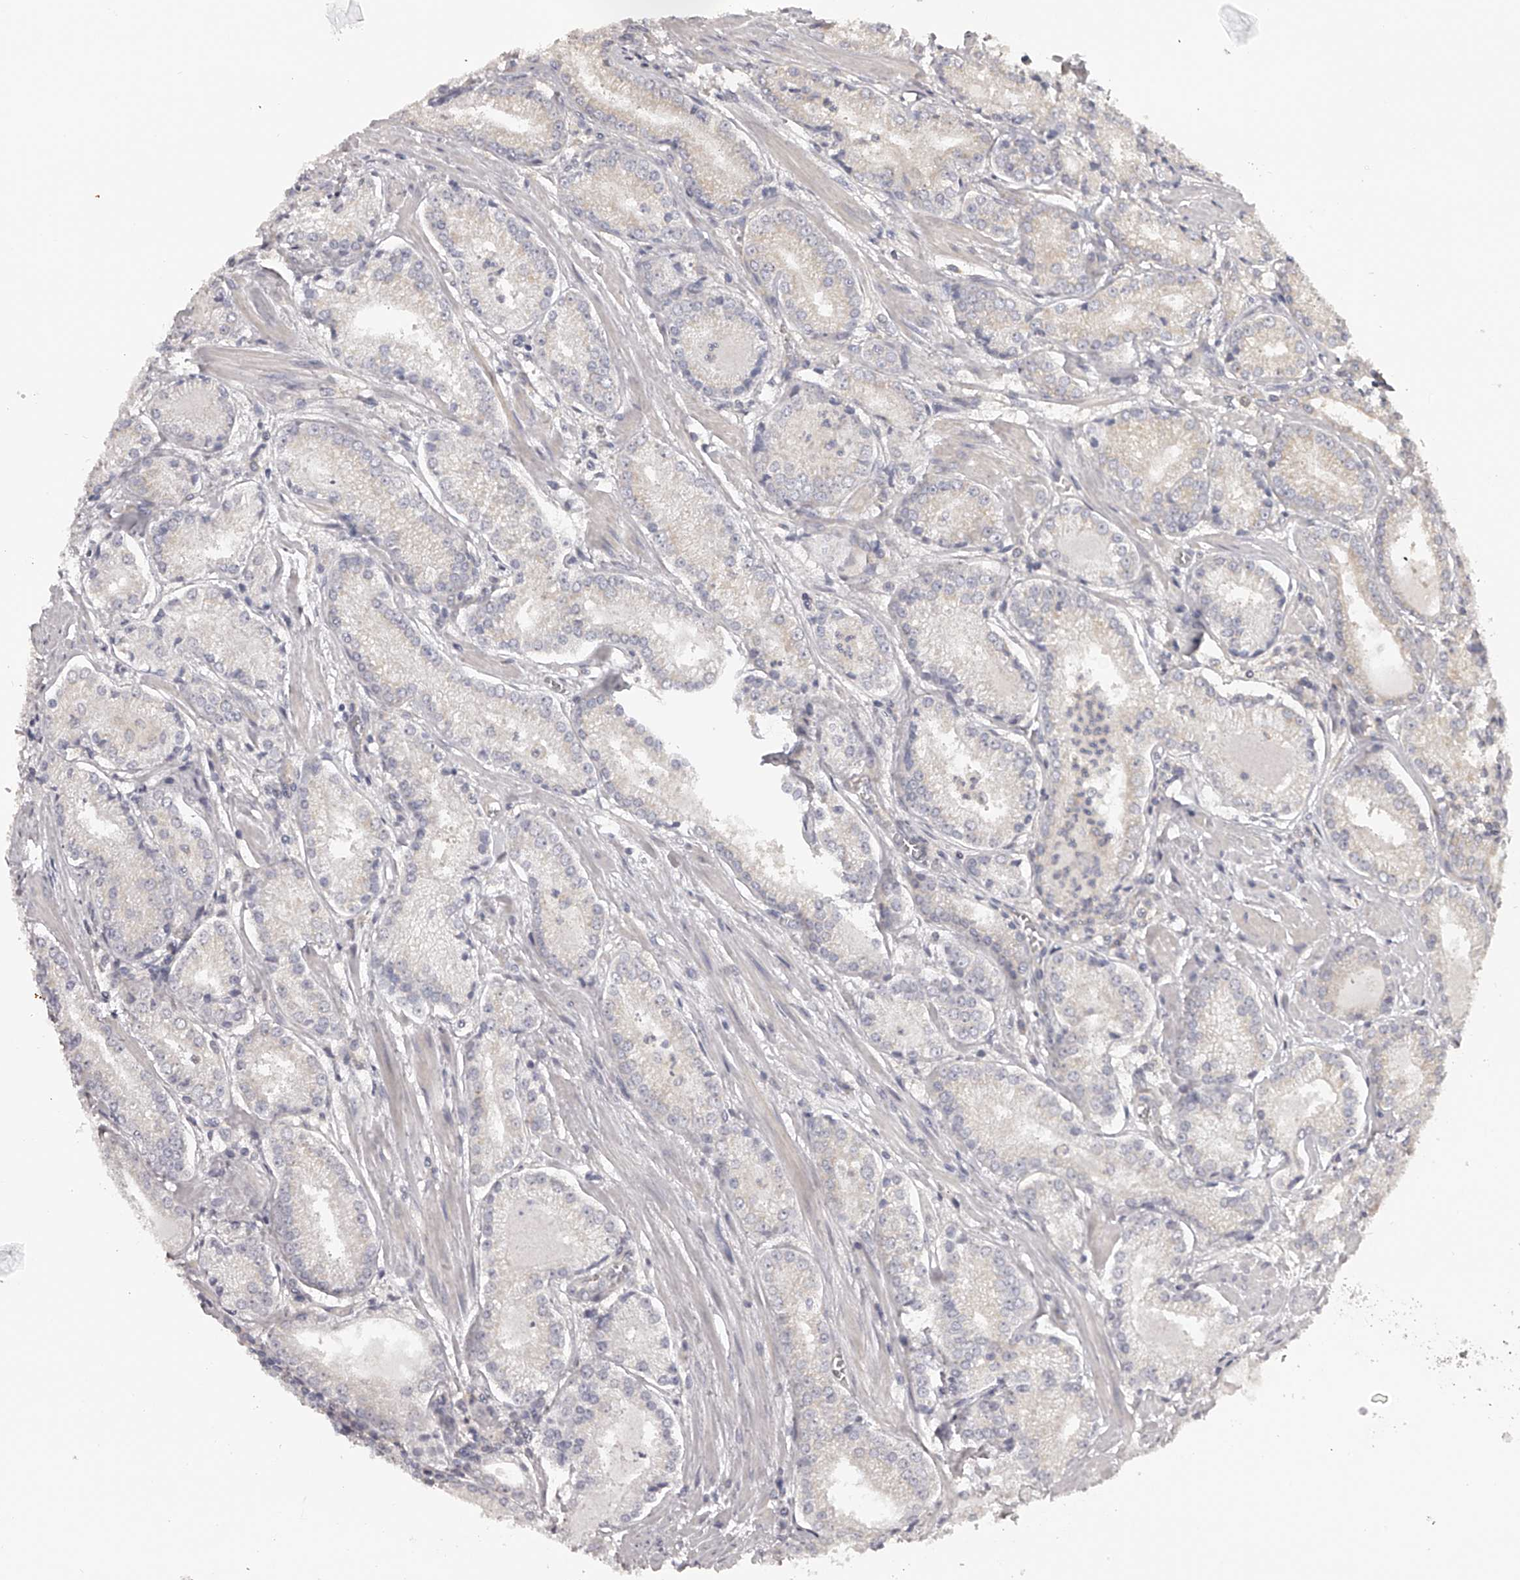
{"staining": {"intensity": "negative", "quantity": "none", "location": "none"}, "tissue": "prostate cancer", "cell_type": "Tumor cells", "image_type": "cancer", "snomed": [{"axis": "morphology", "description": "Adenocarcinoma, Low grade"}, {"axis": "topography", "description": "Prostate"}], "caption": "Immunohistochemistry histopathology image of neoplastic tissue: prostate cancer stained with DAB shows no significant protein staining in tumor cells.", "gene": "TNN", "patient": {"sex": "male", "age": 54}}